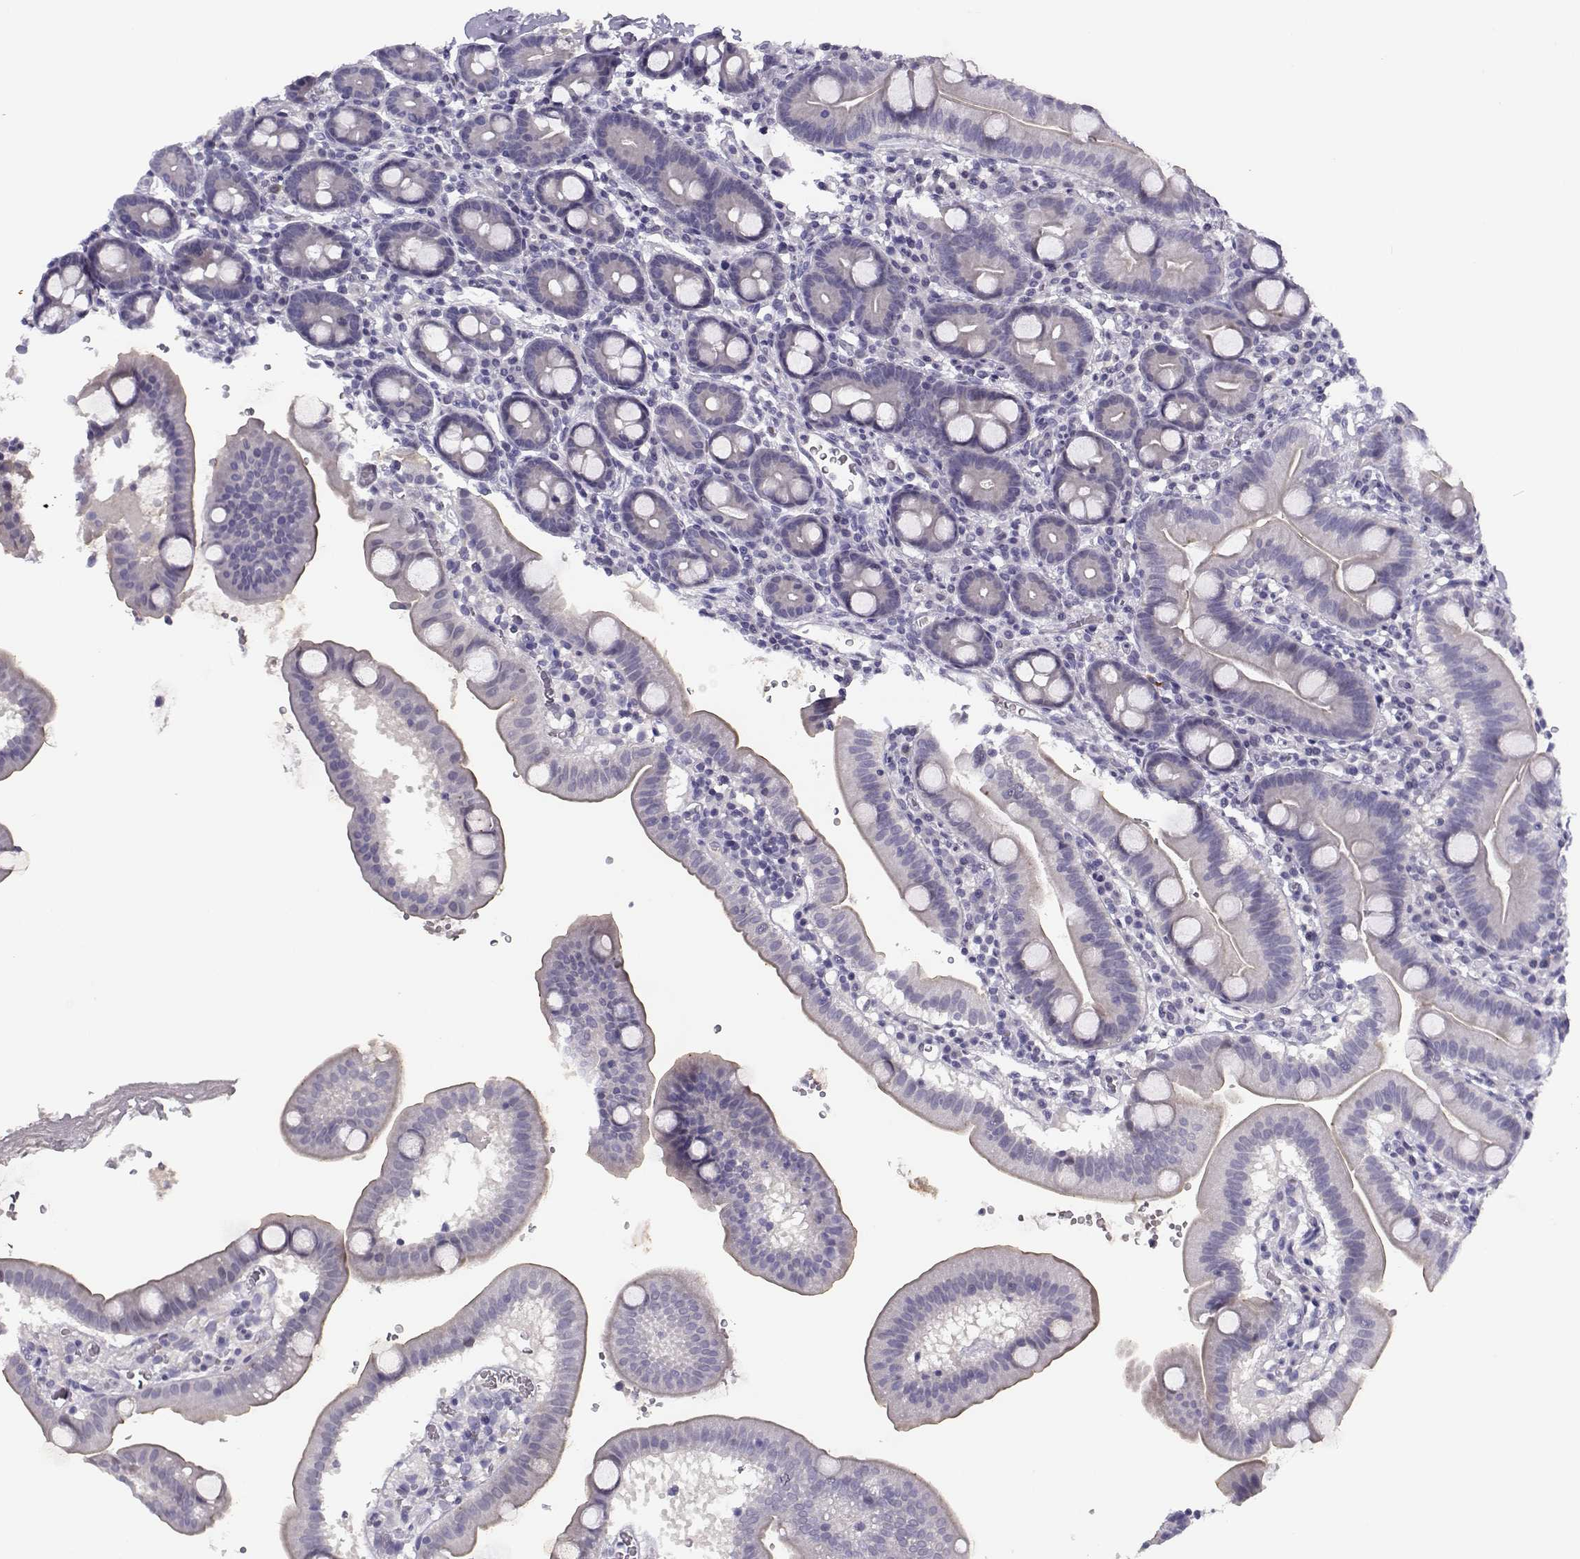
{"staining": {"intensity": "negative", "quantity": "none", "location": "none"}, "tissue": "duodenum", "cell_type": "Glandular cells", "image_type": "normal", "snomed": [{"axis": "morphology", "description": "Normal tissue, NOS"}, {"axis": "topography", "description": "Duodenum"}], "caption": "DAB immunohistochemical staining of unremarkable duodenum displays no significant expression in glandular cells. (IHC, brightfield microscopy, high magnification).", "gene": "CFAP77", "patient": {"sex": "male", "age": 59}}